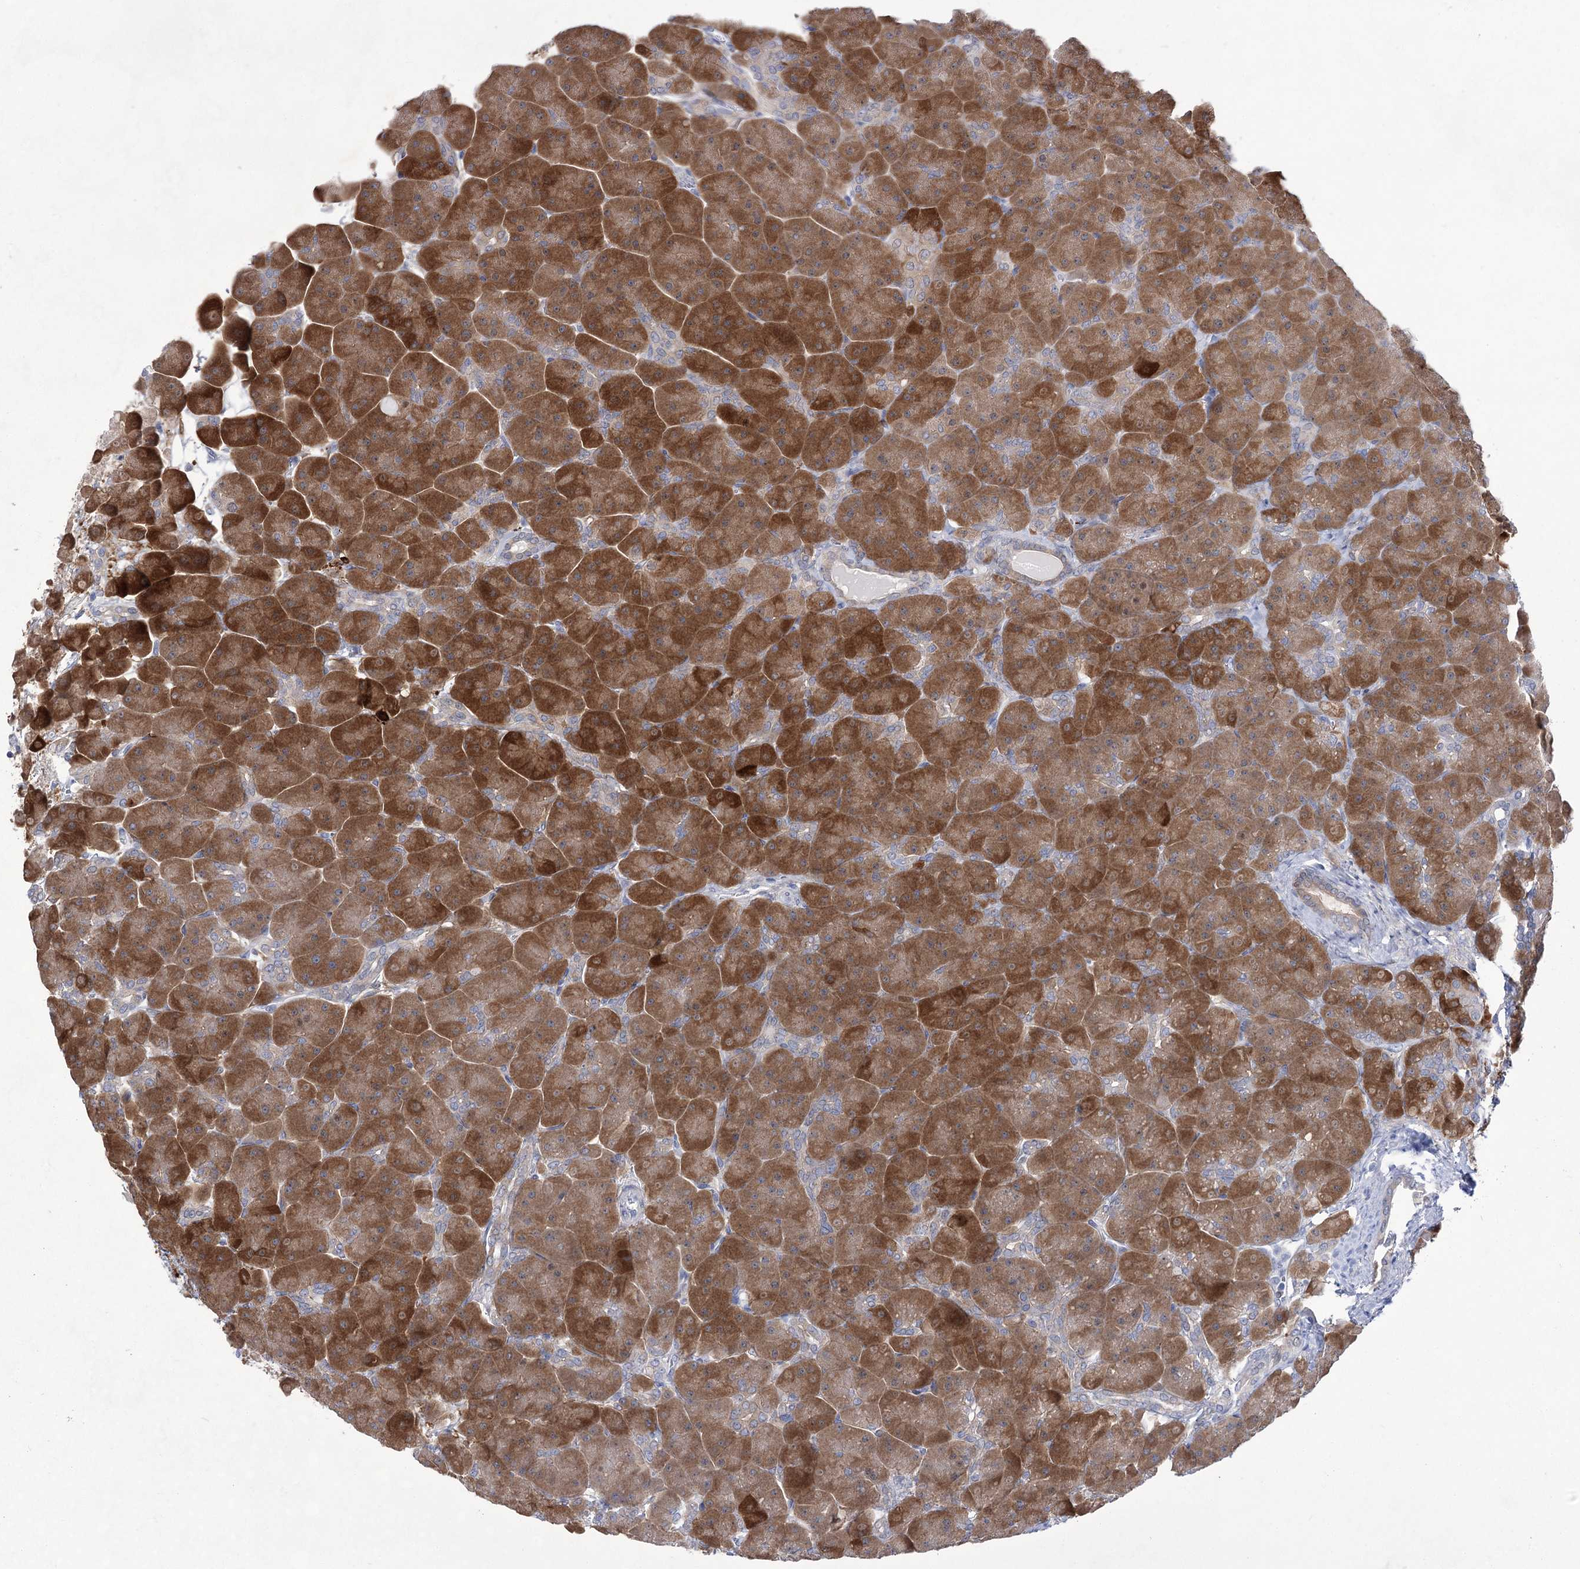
{"staining": {"intensity": "strong", "quantity": ">75%", "location": "cytoplasmic/membranous,nuclear"}, "tissue": "pancreas", "cell_type": "Exocrine glandular cells", "image_type": "normal", "snomed": [{"axis": "morphology", "description": "Normal tissue, NOS"}, {"axis": "topography", "description": "Pancreas"}], "caption": "A brown stain highlights strong cytoplasmic/membranous,nuclear positivity of a protein in exocrine glandular cells of benign pancreas.", "gene": "UGDH", "patient": {"sex": "male", "age": 66}}